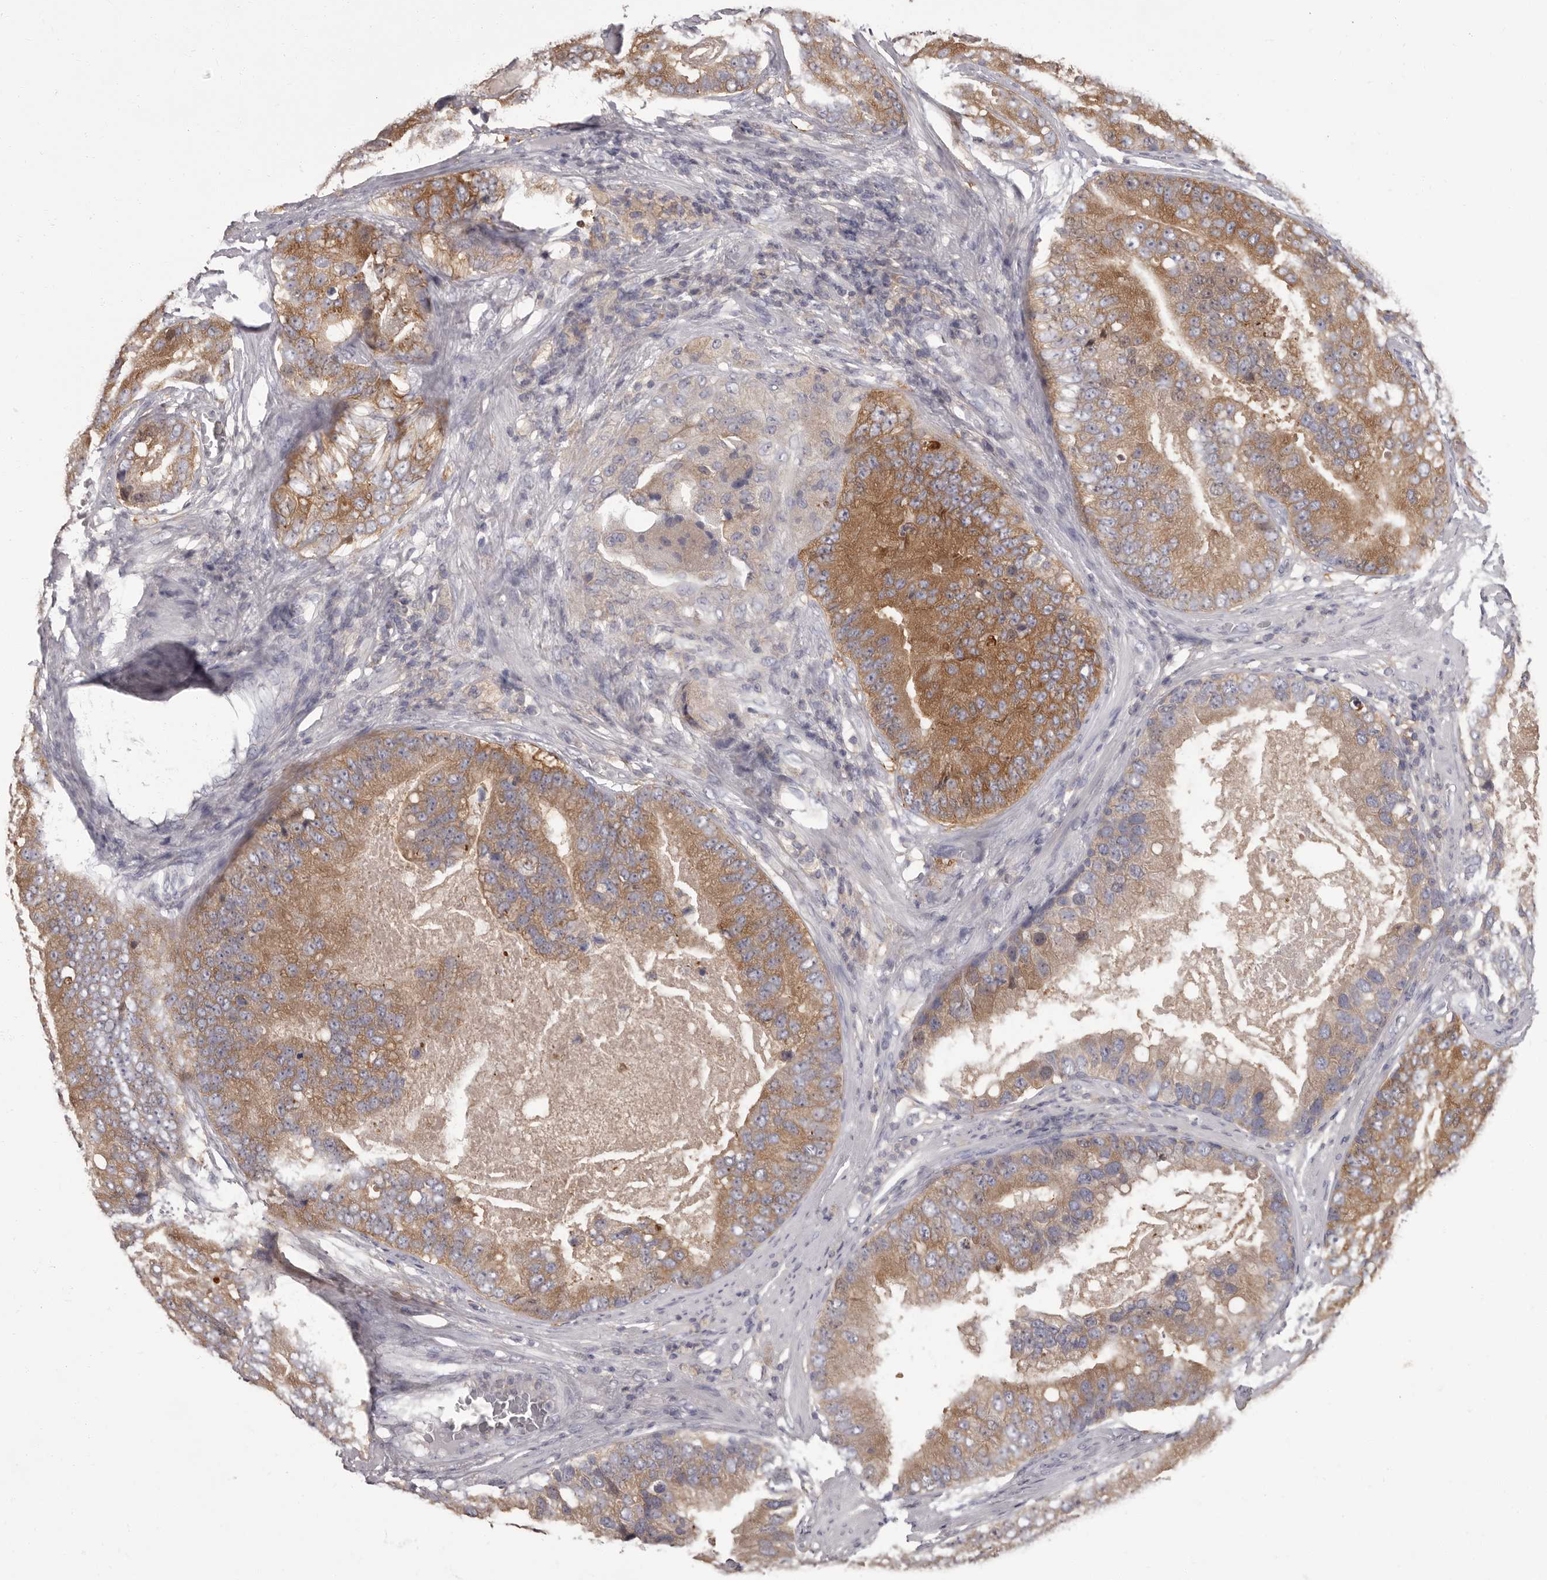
{"staining": {"intensity": "moderate", "quantity": ">75%", "location": "cytoplasmic/membranous"}, "tissue": "prostate cancer", "cell_type": "Tumor cells", "image_type": "cancer", "snomed": [{"axis": "morphology", "description": "Adenocarcinoma, High grade"}, {"axis": "topography", "description": "Prostate"}], "caption": "DAB (3,3'-diaminobenzidine) immunohistochemical staining of human prostate cancer (adenocarcinoma (high-grade)) reveals moderate cytoplasmic/membranous protein positivity in approximately >75% of tumor cells.", "gene": "APEH", "patient": {"sex": "male", "age": 70}}